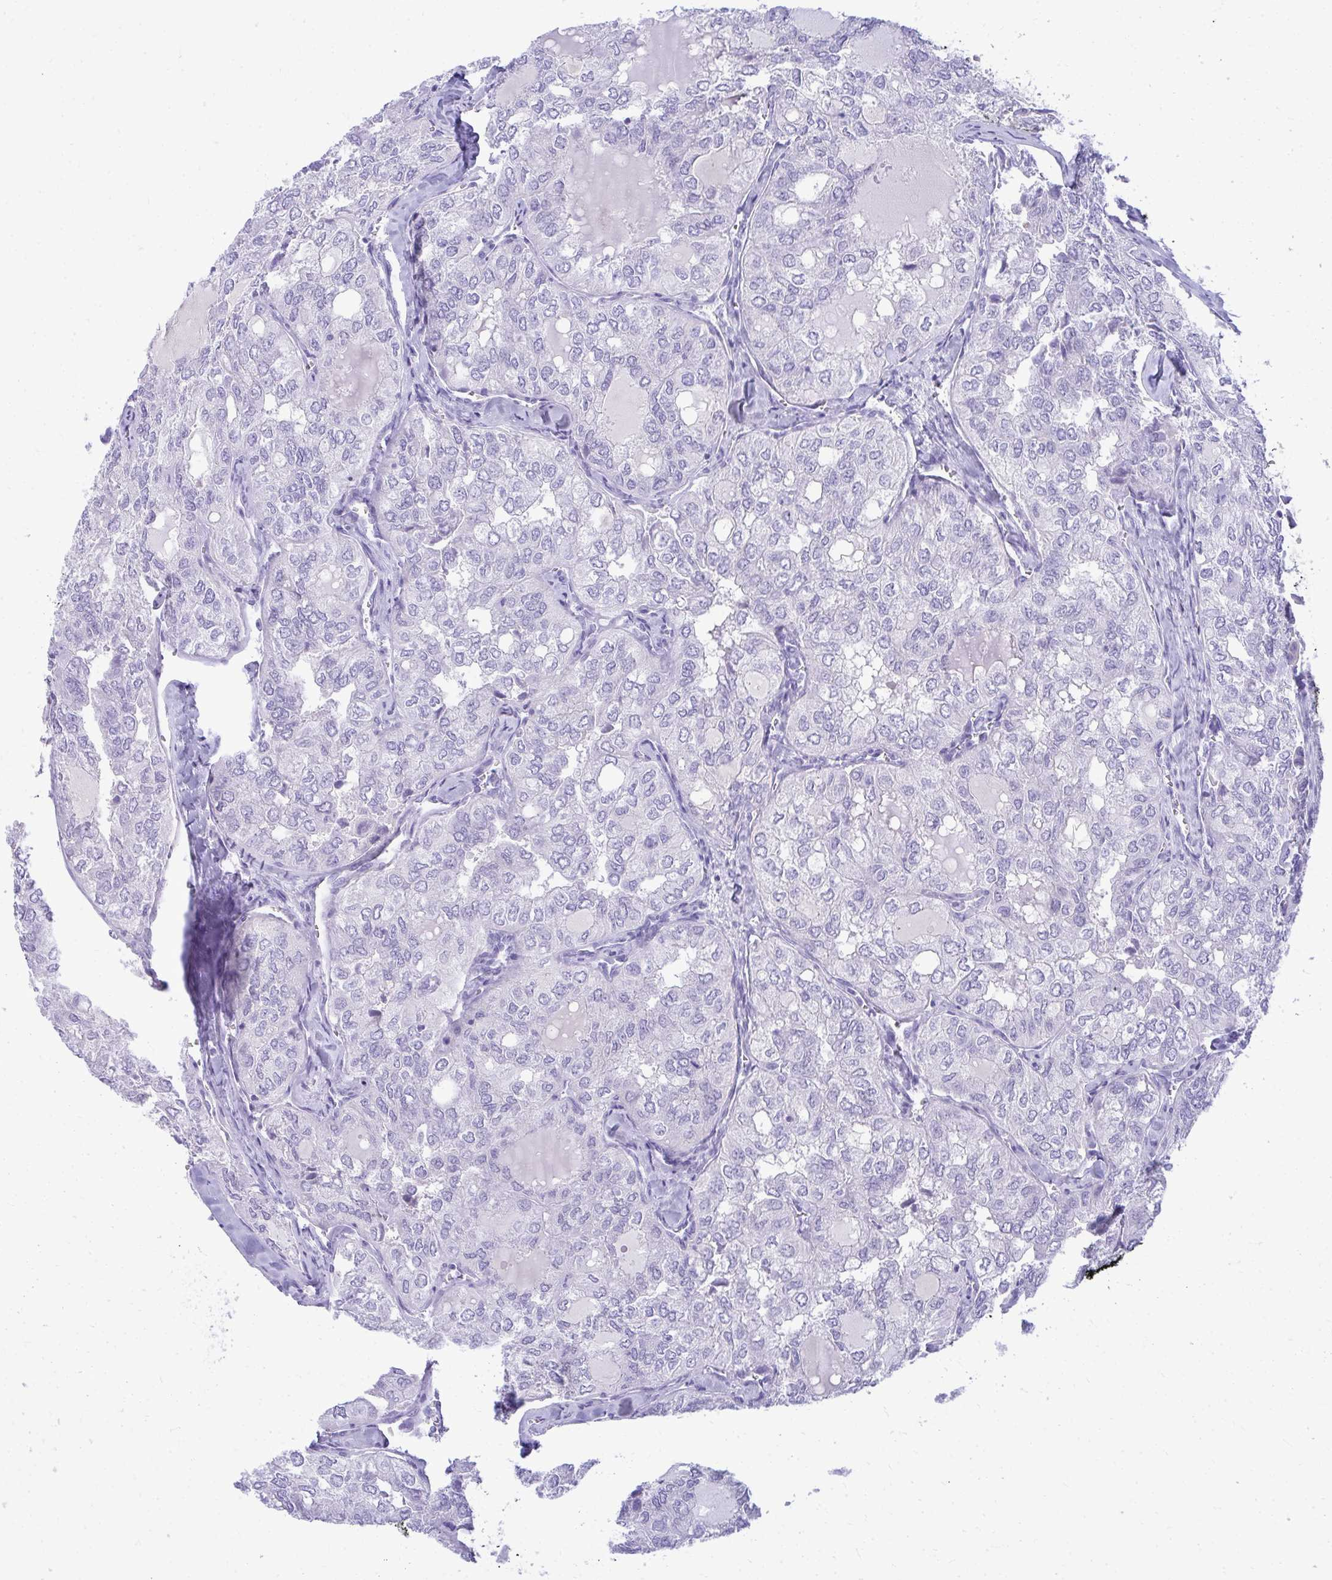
{"staining": {"intensity": "negative", "quantity": "none", "location": "none"}, "tissue": "thyroid cancer", "cell_type": "Tumor cells", "image_type": "cancer", "snomed": [{"axis": "morphology", "description": "Follicular adenoma carcinoma, NOS"}, {"axis": "topography", "description": "Thyroid gland"}], "caption": "Immunohistochemical staining of human thyroid cancer displays no significant expression in tumor cells. Brightfield microscopy of IHC stained with DAB (brown) and hematoxylin (blue), captured at high magnification.", "gene": "AIG1", "patient": {"sex": "male", "age": 75}}